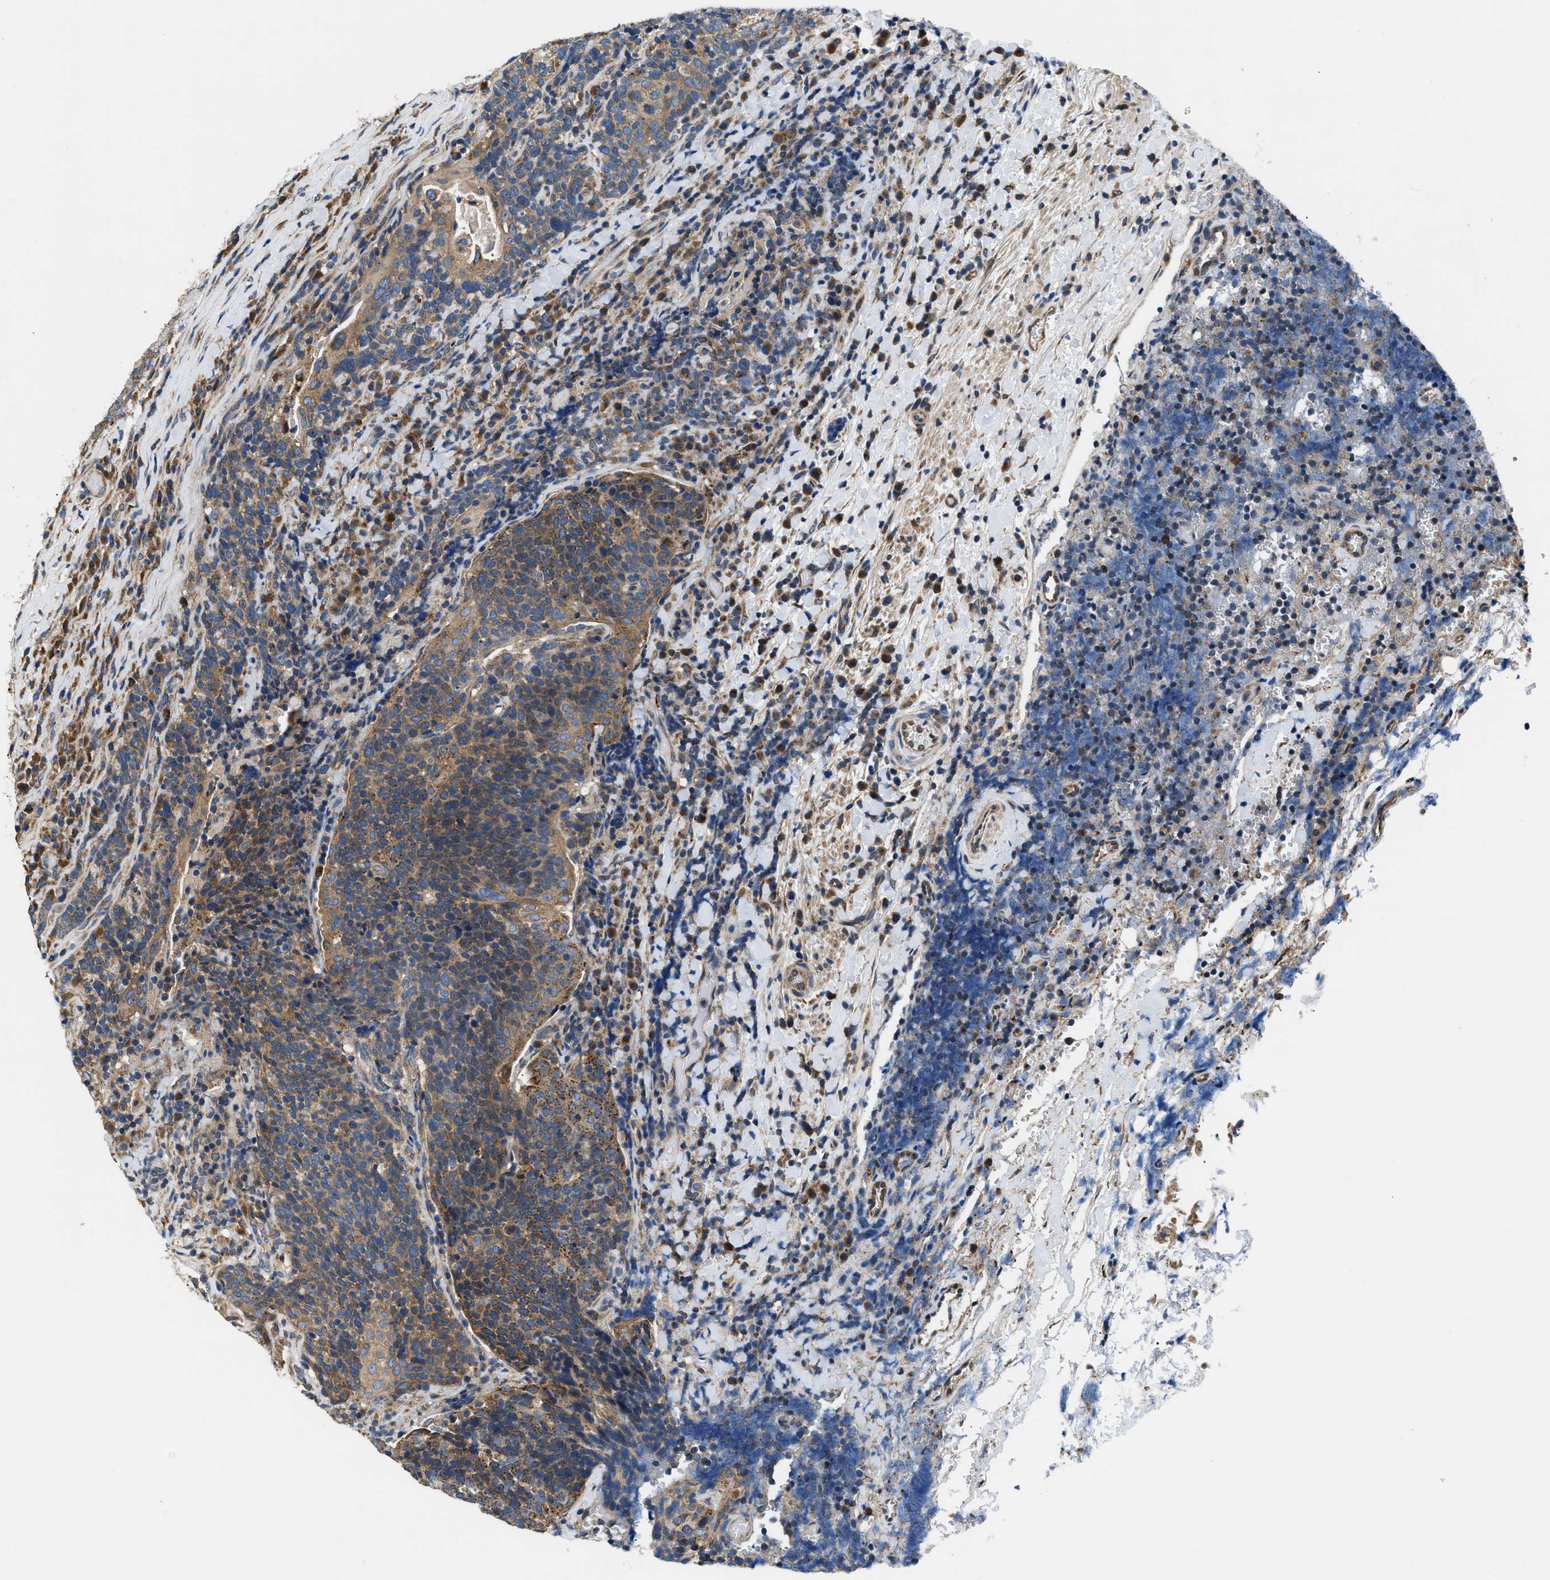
{"staining": {"intensity": "moderate", "quantity": ">75%", "location": "cytoplasmic/membranous"}, "tissue": "head and neck cancer", "cell_type": "Tumor cells", "image_type": "cancer", "snomed": [{"axis": "morphology", "description": "Squamous cell carcinoma, NOS"}, {"axis": "morphology", "description": "Squamous cell carcinoma, metastatic, NOS"}, {"axis": "topography", "description": "Lymph node"}, {"axis": "topography", "description": "Head-Neck"}], "caption": "Moderate cytoplasmic/membranous protein expression is appreciated in approximately >75% of tumor cells in head and neck cancer.", "gene": "CEP128", "patient": {"sex": "male", "age": 62}}